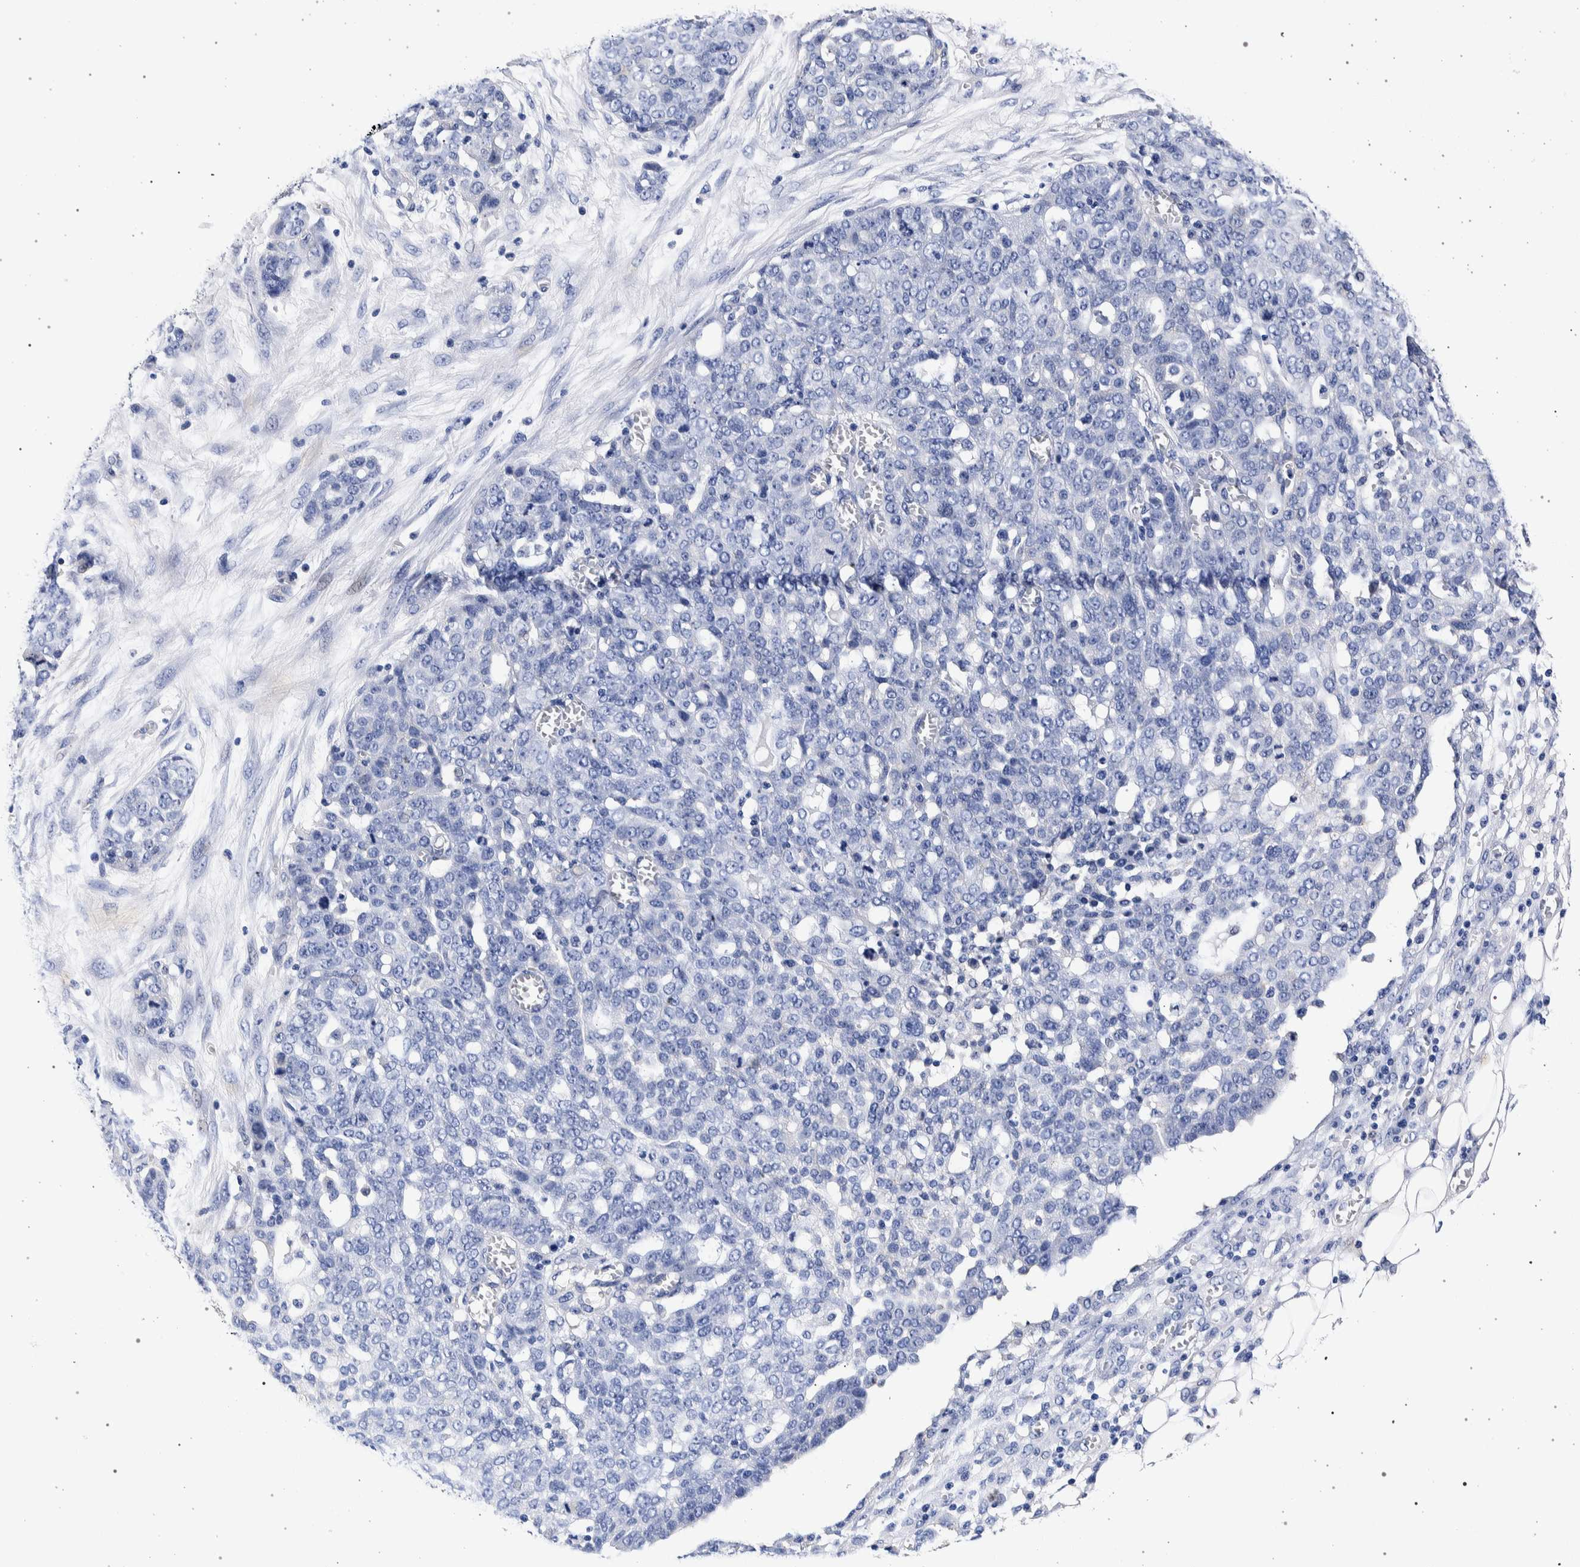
{"staining": {"intensity": "negative", "quantity": "none", "location": "none"}, "tissue": "ovarian cancer", "cell_type": "Tumor cells", "image_type": "cancer", "snomed": [{"axis": "morphology", "description": "Cystadenocarcinoma, serous, NOS"}, {"axis": "topography", "description": "Soft tissue"}, {"axis": "topography", "description": "Ovary"}], "caption": "High magnification brightfield microscopy of ovarian cancer stained with DAB (brown) and counterstained with hematoxylin (blue): tumor cells show no significant positivity.", "gene": "NIBAN2", "patient": {"sex": "female", "age": 57}}